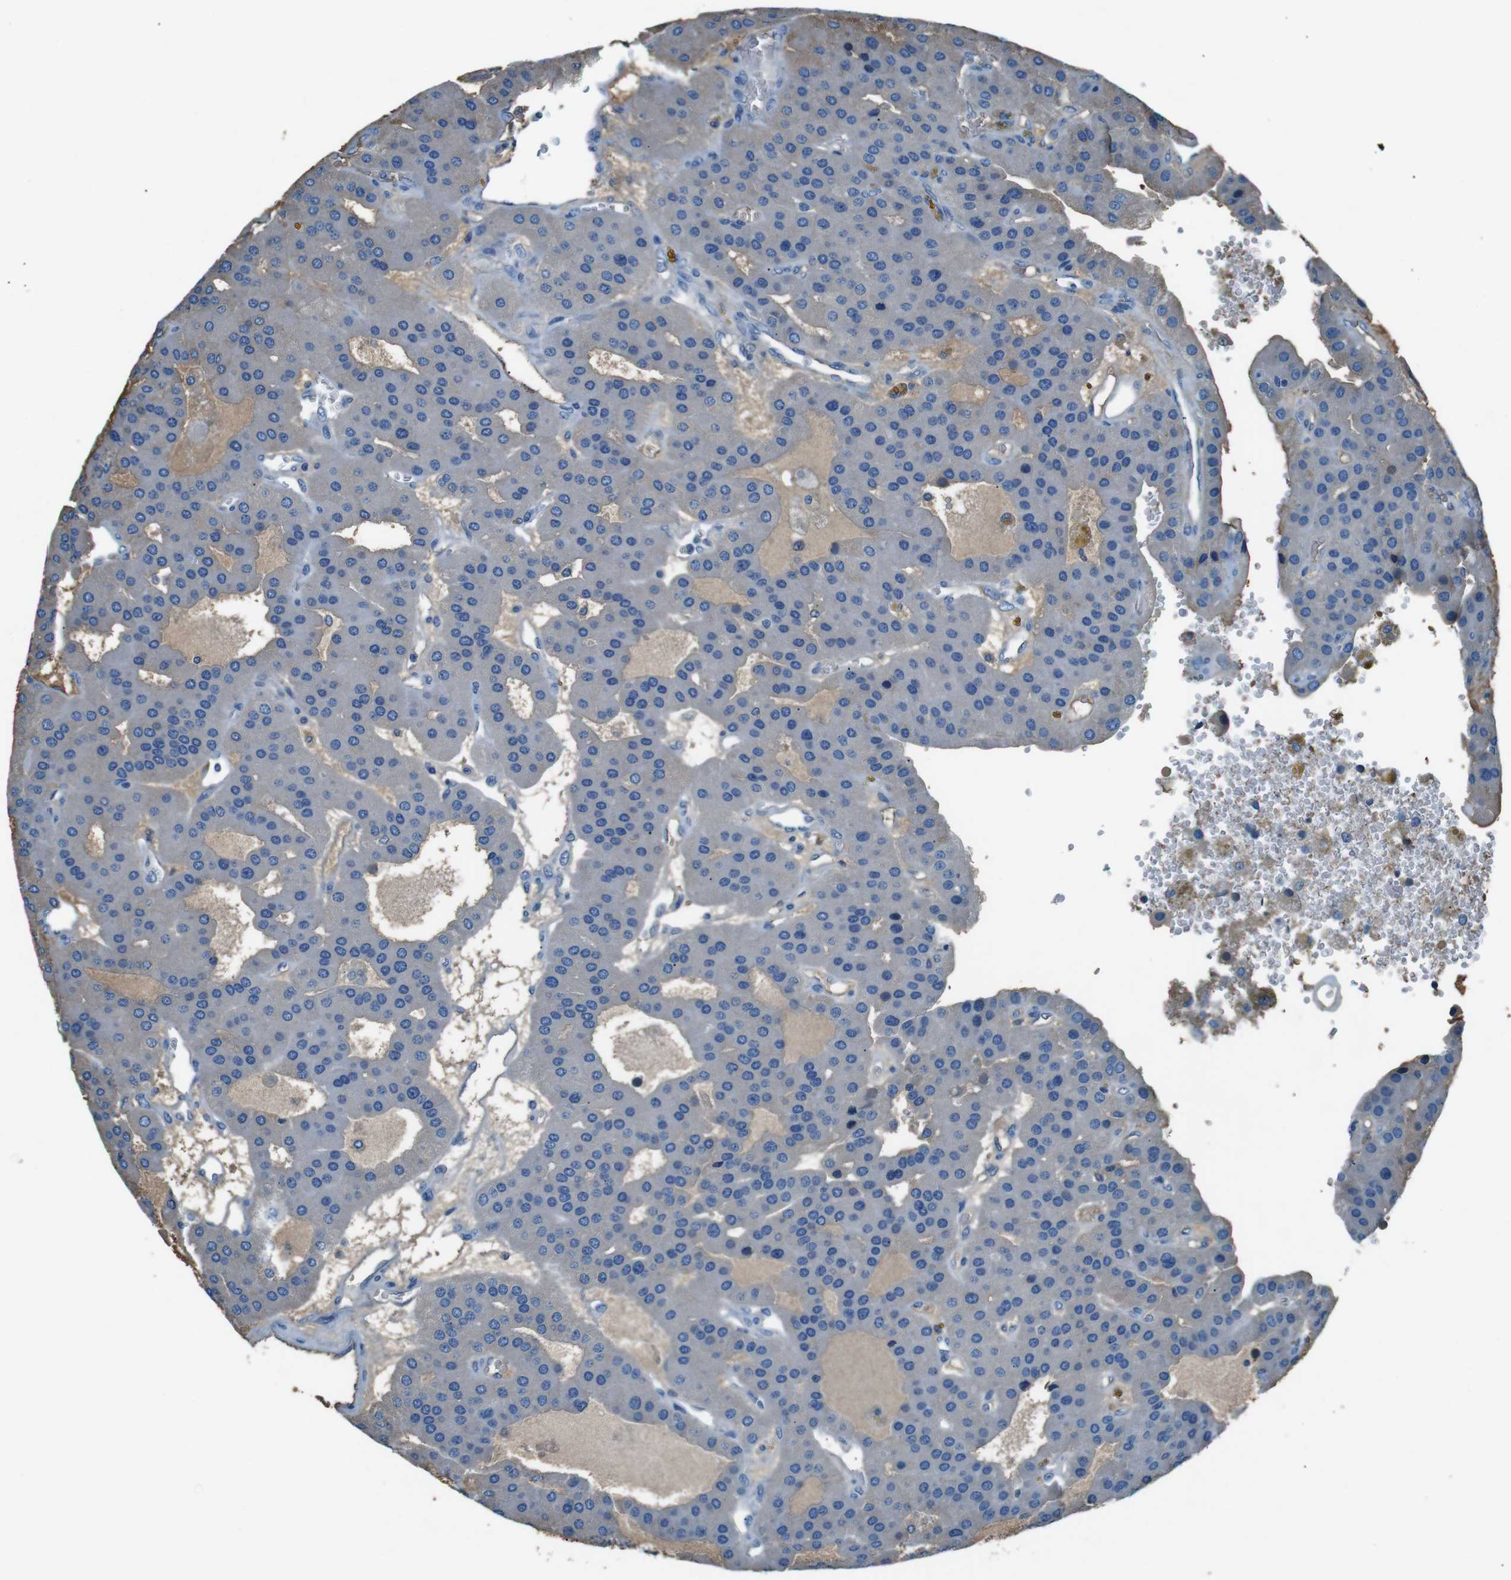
{"staining": {"intensity": "negative", "quantity": "none", "location": "none"}, "tissue": "parathyroid gland", "cell_type": "Glandular cells", "image_type": "normal", "snomed": [{"axis": "morphology", "description": "Normal tissue, NOS"}, {"axis": "morphology", "description": "Adenoma, NOS"}, {"axis": "topography", "description": "Parathyroid gland"}], "caption": "An immunohistochemistry image of unremarkable parathyroid gland is shown. There is no staining in glandular cells of parathyroid gland.", "gene": "LEP", "patient": {"sex": "female", "age": 86}}